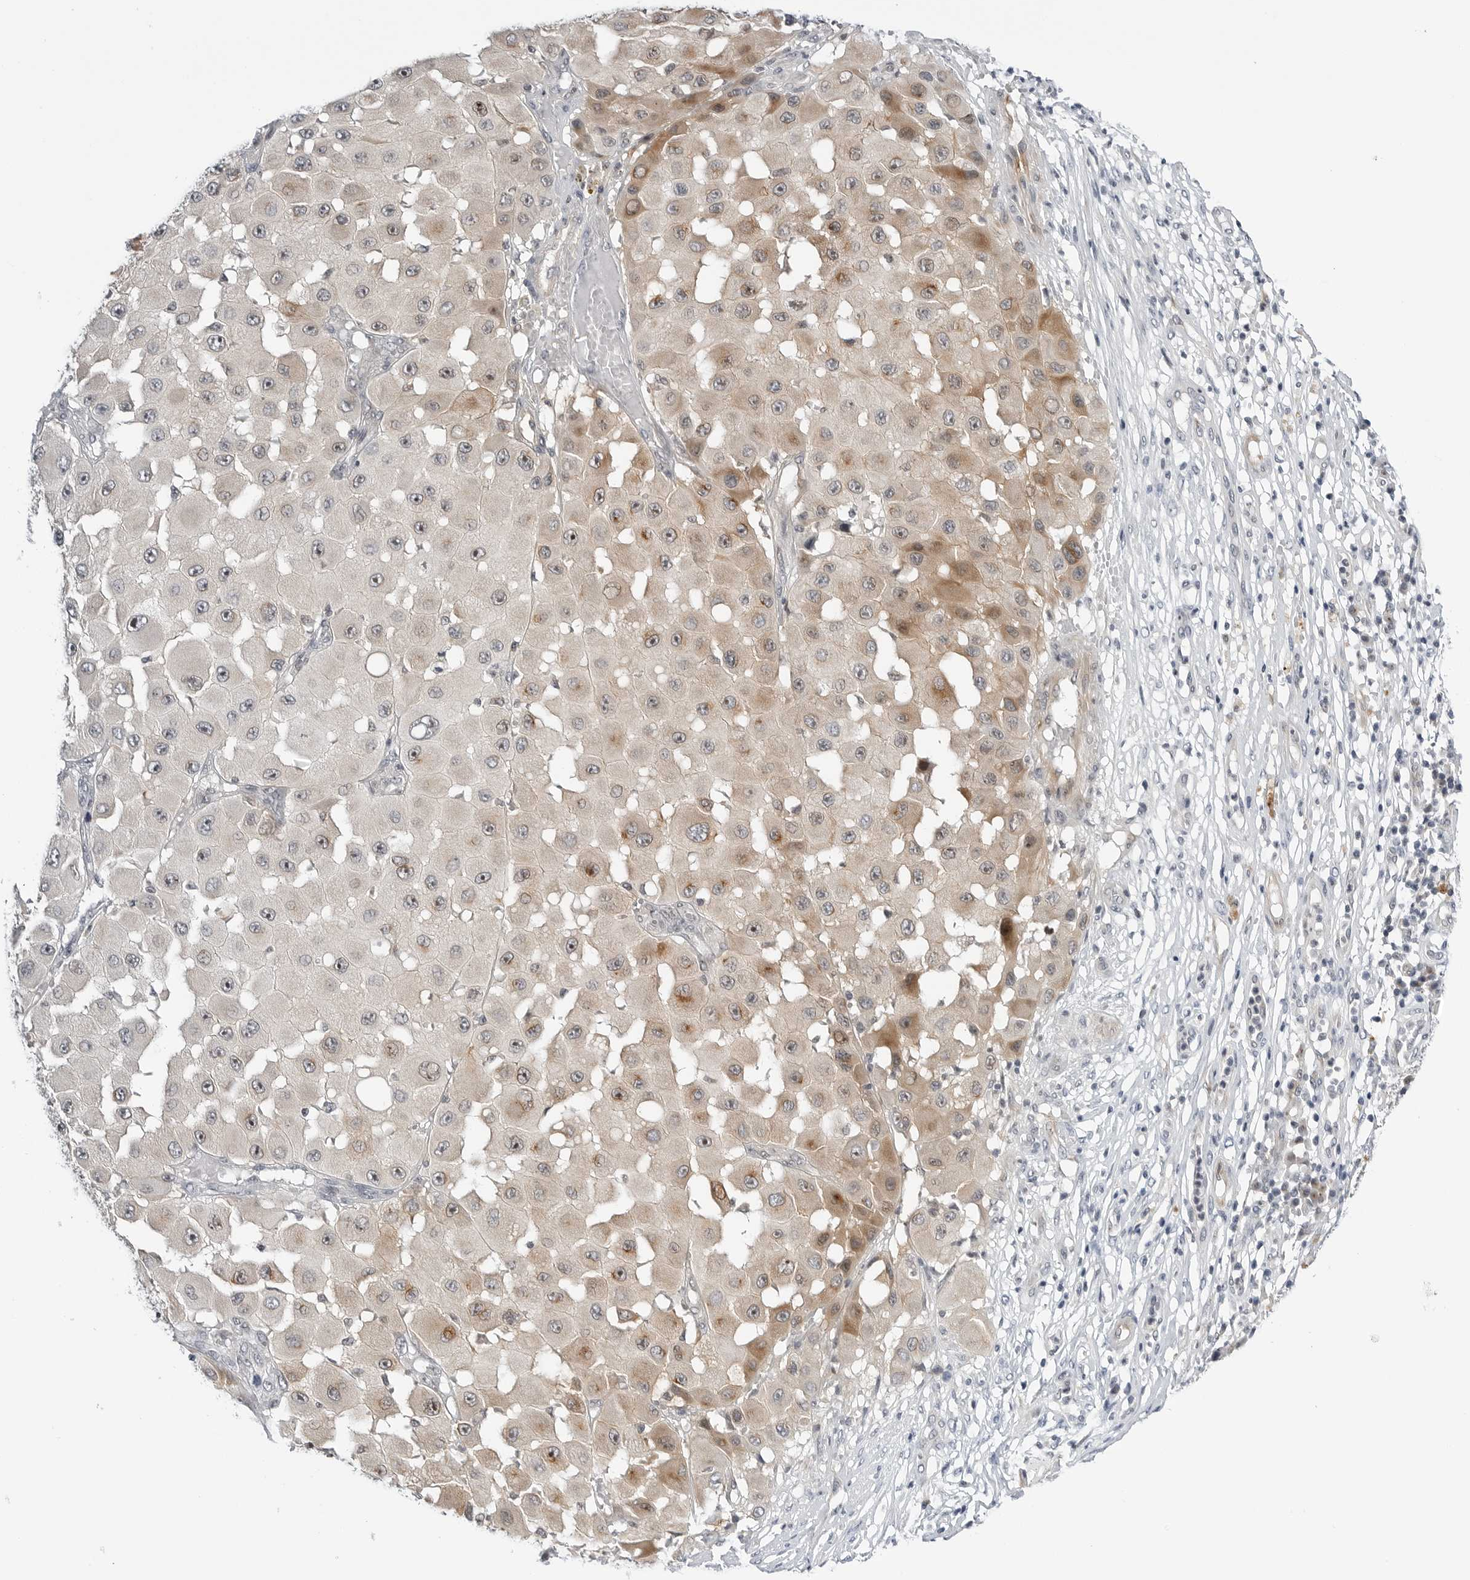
{"staining": {"intensity": "moderate", "quantity": "<25%", "location": "cytoplasmic/membranous"}, "tissue": "melanoma", "cell_type": "Tumor cells", "image_type": "cancer", "snomed": [{"axis": "morphology", "description": "Malignant melanoma, NOS"}, {"axis": "topography", "description": "Skin"}], "caption": "An immunohistochemistry image of tumor tissue is shown. Protein staining in brown labels moderate cytoplasmic/membranous positivity in melanoma within tumor cells.", "gene": "MAP2K5", "patient": {"sex": "female", "age": 81}}